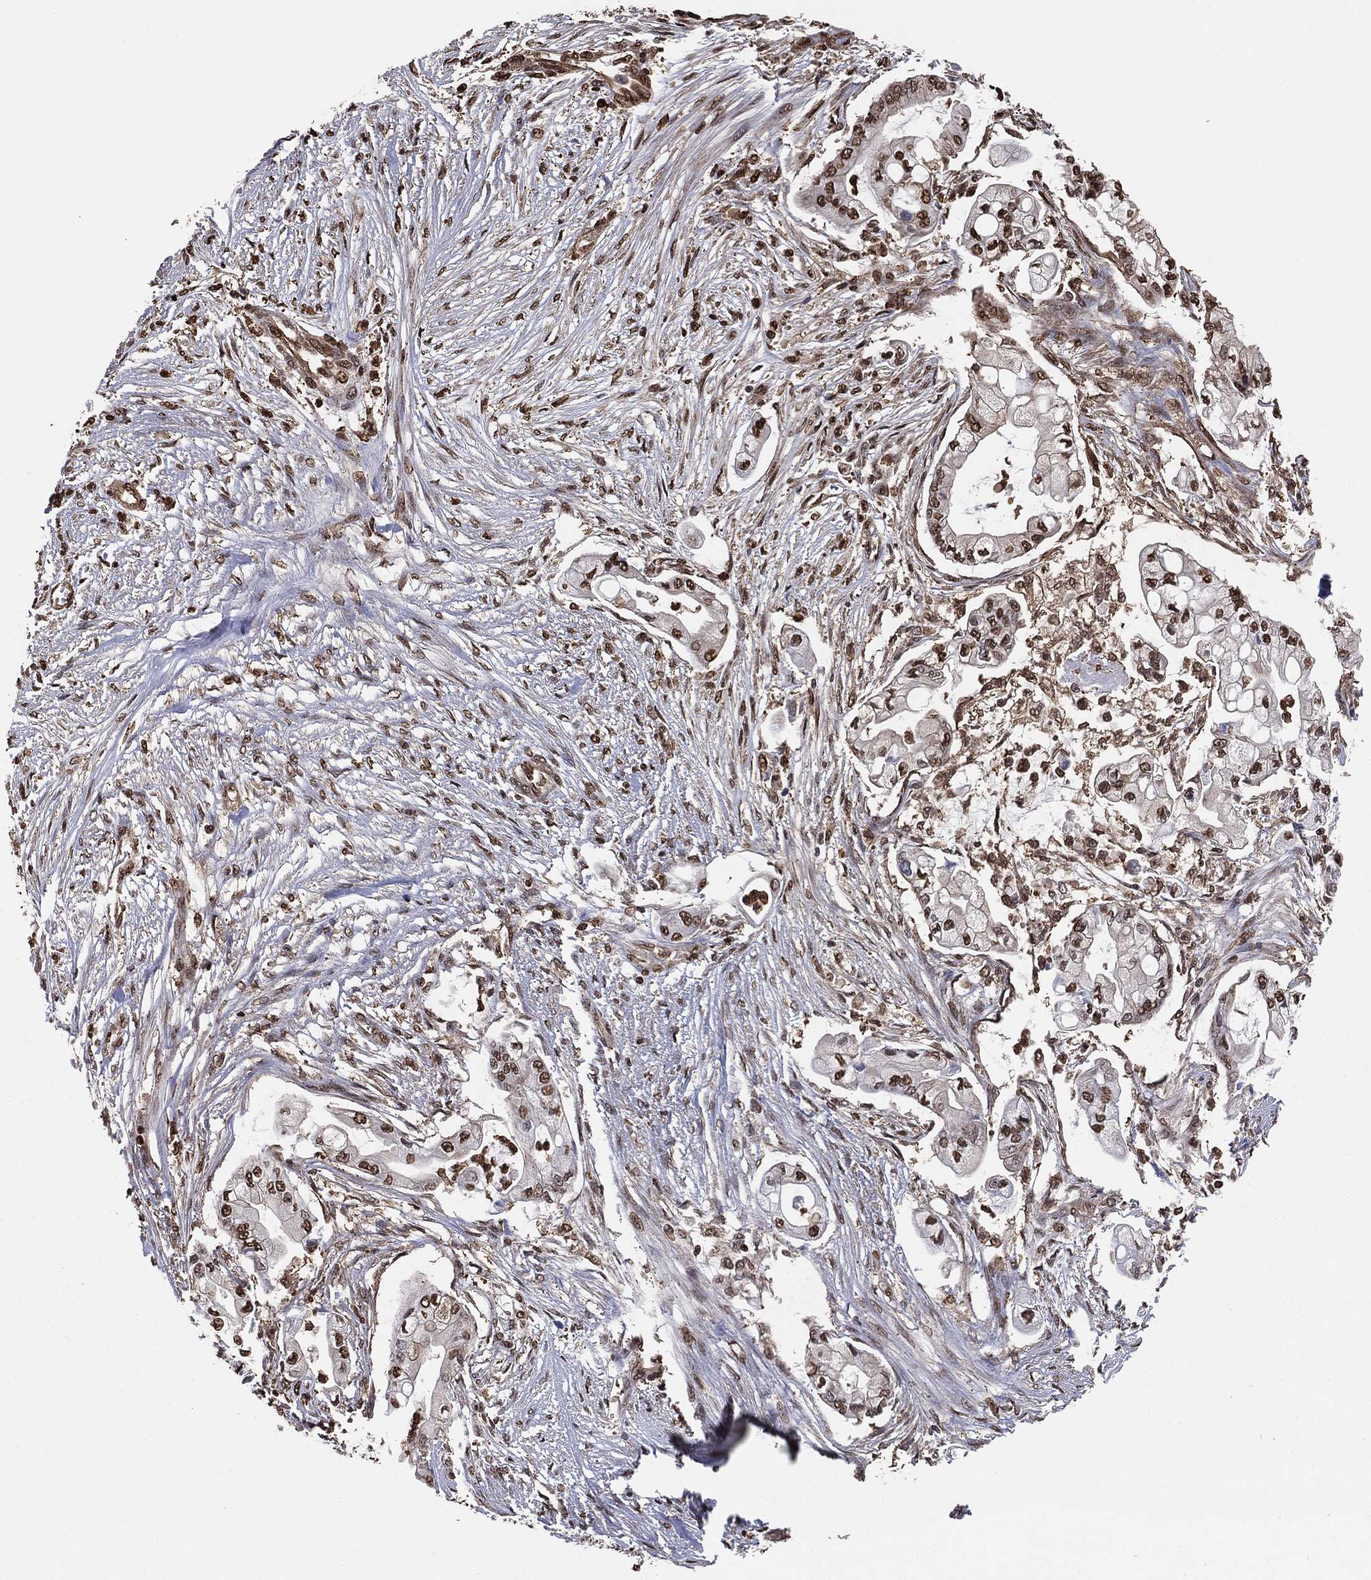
{"staining": {"intensity": "strong", "quantity": "25%-75%", "location": "nuclear"}, "tissue": "pancreatic cancer", "cell_type": "Tumor cells", "image_type": "cancer", "snomed": [{"axis": "morphology", "description": "Adenocarcinoma, NOS"}, {"axis": "topography", "description": "Pancreas"}], "caption": "IHC histopathology image of neoplastic tissue: human pancreatic cancer stained using IHC reveals high levels of strong protein expression localized specifically in the nuclear of tumor cells, appearing as a nuclear brown color.", "gene": "GAPDH", "patient": {"sex": "female", "age": 69}}